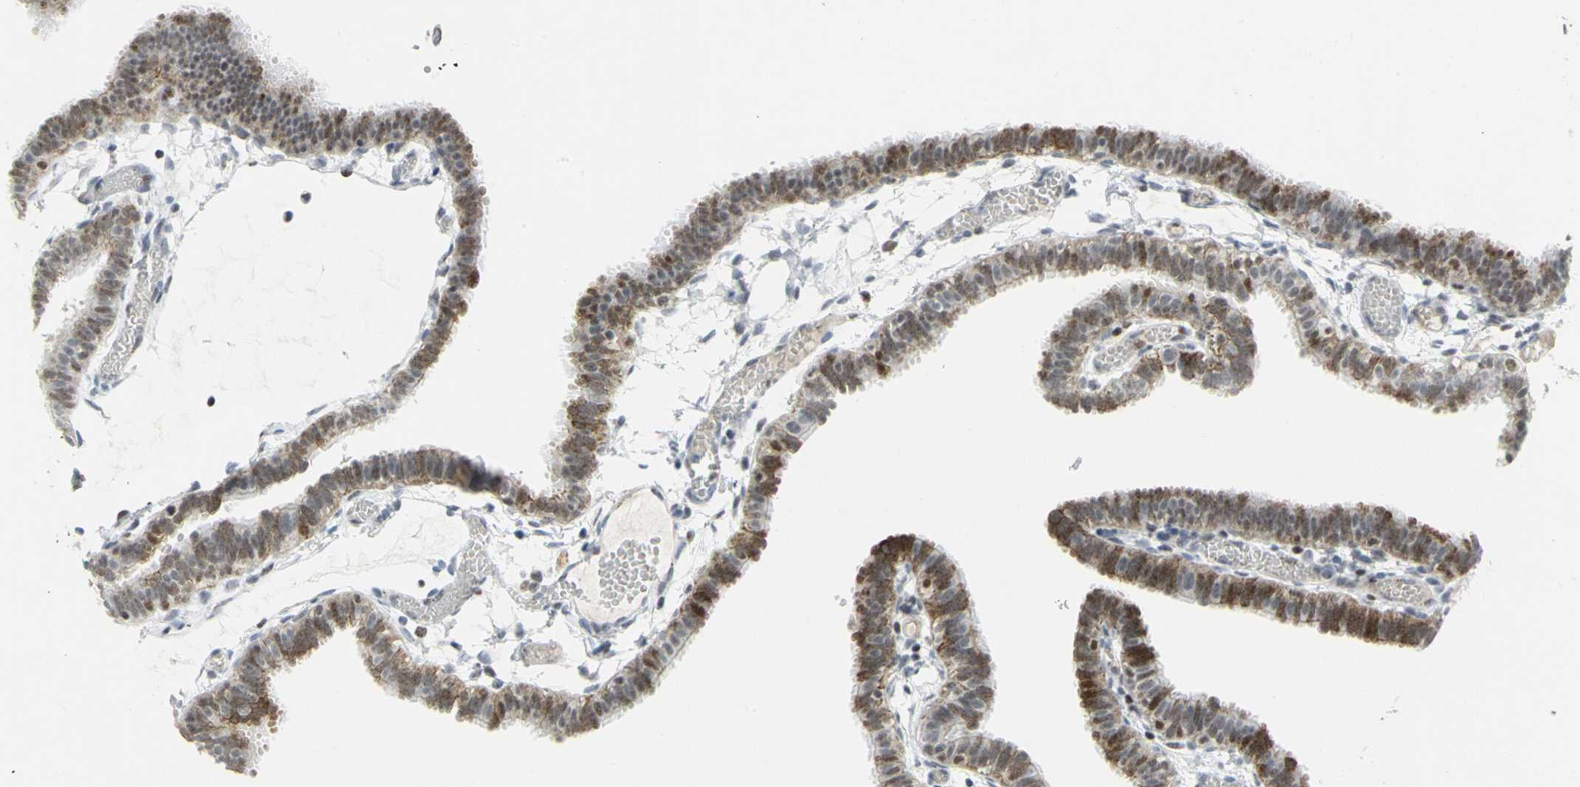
{"staining": {"intensity": "moderate", "quantity": "25%-75%", "location": "cytoplasmic/membranous"}, "tissue": "fallopian tube", "cell_type": "Glandular cells", "image_type": "normal", "snomed": [{"axis": "morphology", "description": "Normal tissue, NOS"}, {"axis": "topography", "description": "Fallopian tube"}], "caption": "Brown immunohistochemical staining in normal human fallopian tube reveals moderate cytoplasmic/membranous positivity in approximately 25%-75% of glandular cells. The protein of interest is shown in brown color, while the nuclei are stained blue.", "gene": "RPA1", "patient": {"sex": "female", "age": 29}}